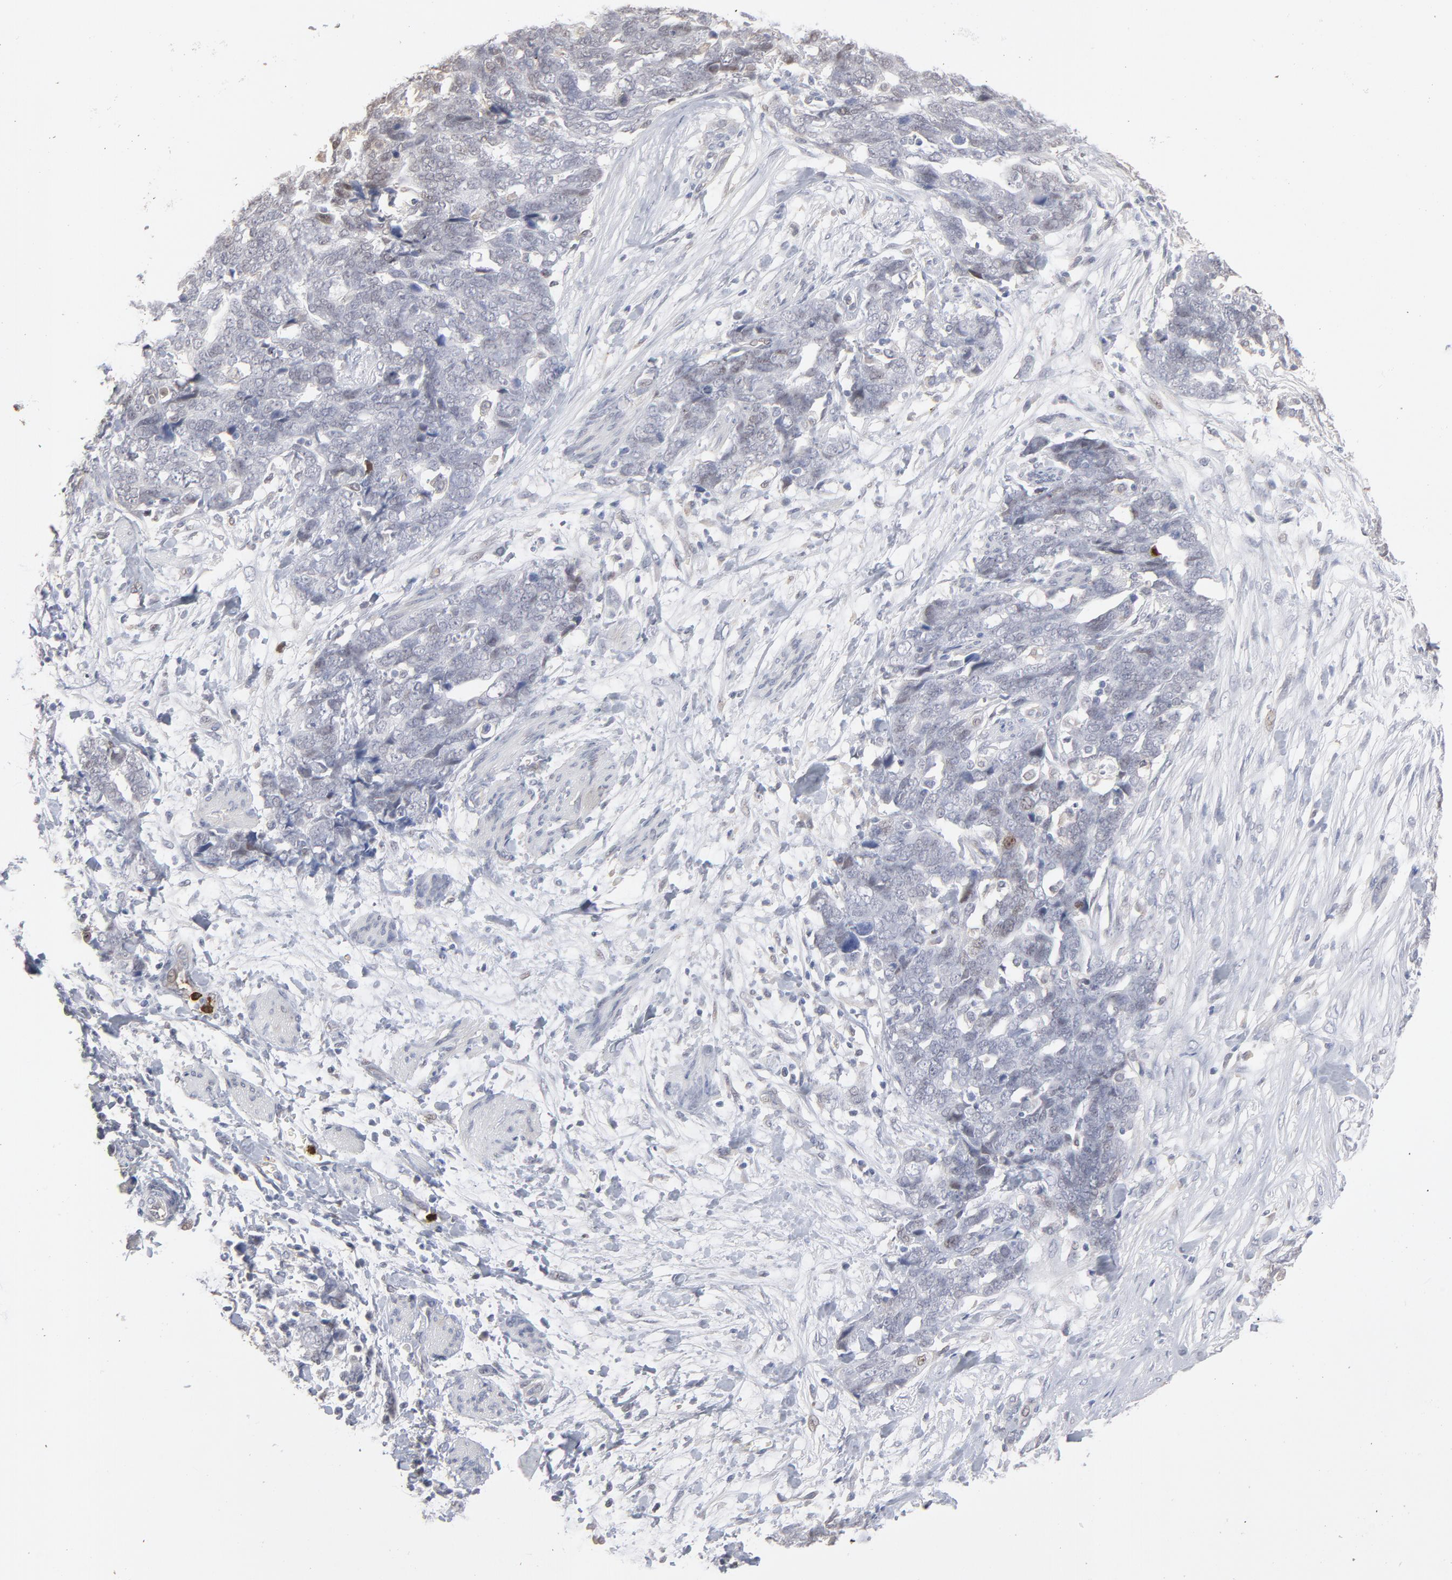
{"staining": {"intensity": "weak", "quantity": "<25%", "location": "nuclear"}, "tissue": "ovarian cancer", "cell_type": "Tumor cells", "image_type": "cancer", "snomed": [{"axis": "morphology", "description": "Normal tissue, NOS"}, {"axis": "morphology", "description": "Cystadenocarcinoma, serous, NOS"}, {"axis": "topography", "description": "Fallopian tube"}, {"axis": "topography", "description": "Ovary"}], "caption": "An IHC photomicrograph of ovarian serous cystadenocarcinoma is shown. There is no staining in tumor cells of ovarian serous cystadenocarcinoma. (DAB immunohistochemistry (IHC) with hematoxylin counter stain).", "gene": "PNMA1", "patient": {"sex": "female", "age": 56}}